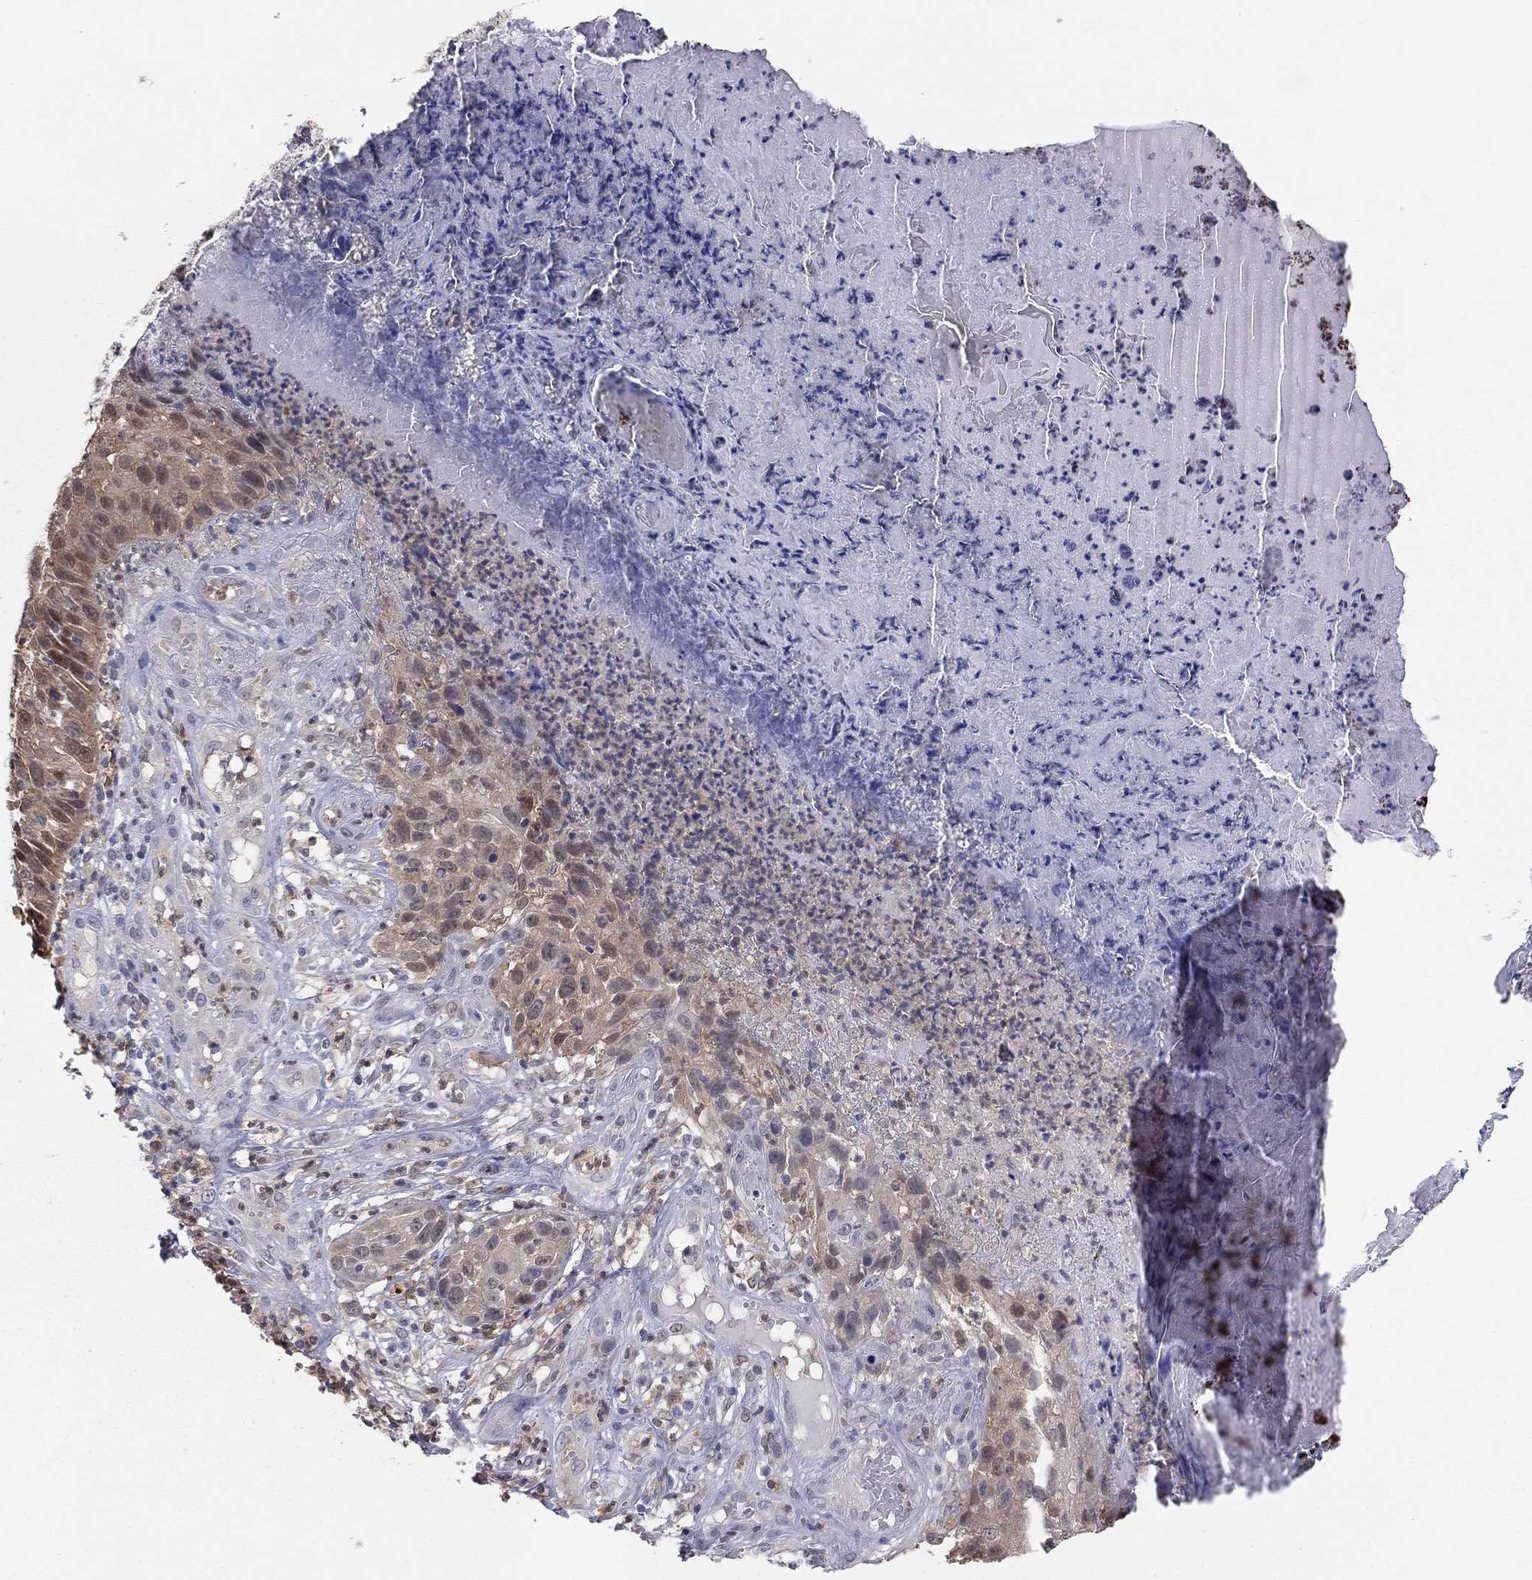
{"staining": {"intensity": "weak", "quantity": ">75%", "location": "cytoplasmic/membranous"}, "tissue": "skin cancer", "cell_type": "Tumor cells", "image_type": "cancer", "snomed": [{"axis": "morphology", "description": "Squamous cell carcinoma, NOS"}, {"axis": "topography", "description": "Skin"}], "caption": "Immunohistochemical staining of skin cancer (squamous cell carcinoma) exhibits low levels of weak cytoplasmic/membranous protein positivity in about >75% of tumor cells.", "gene": "PDXK", "patient": {"sex": "male", "age": 92}}